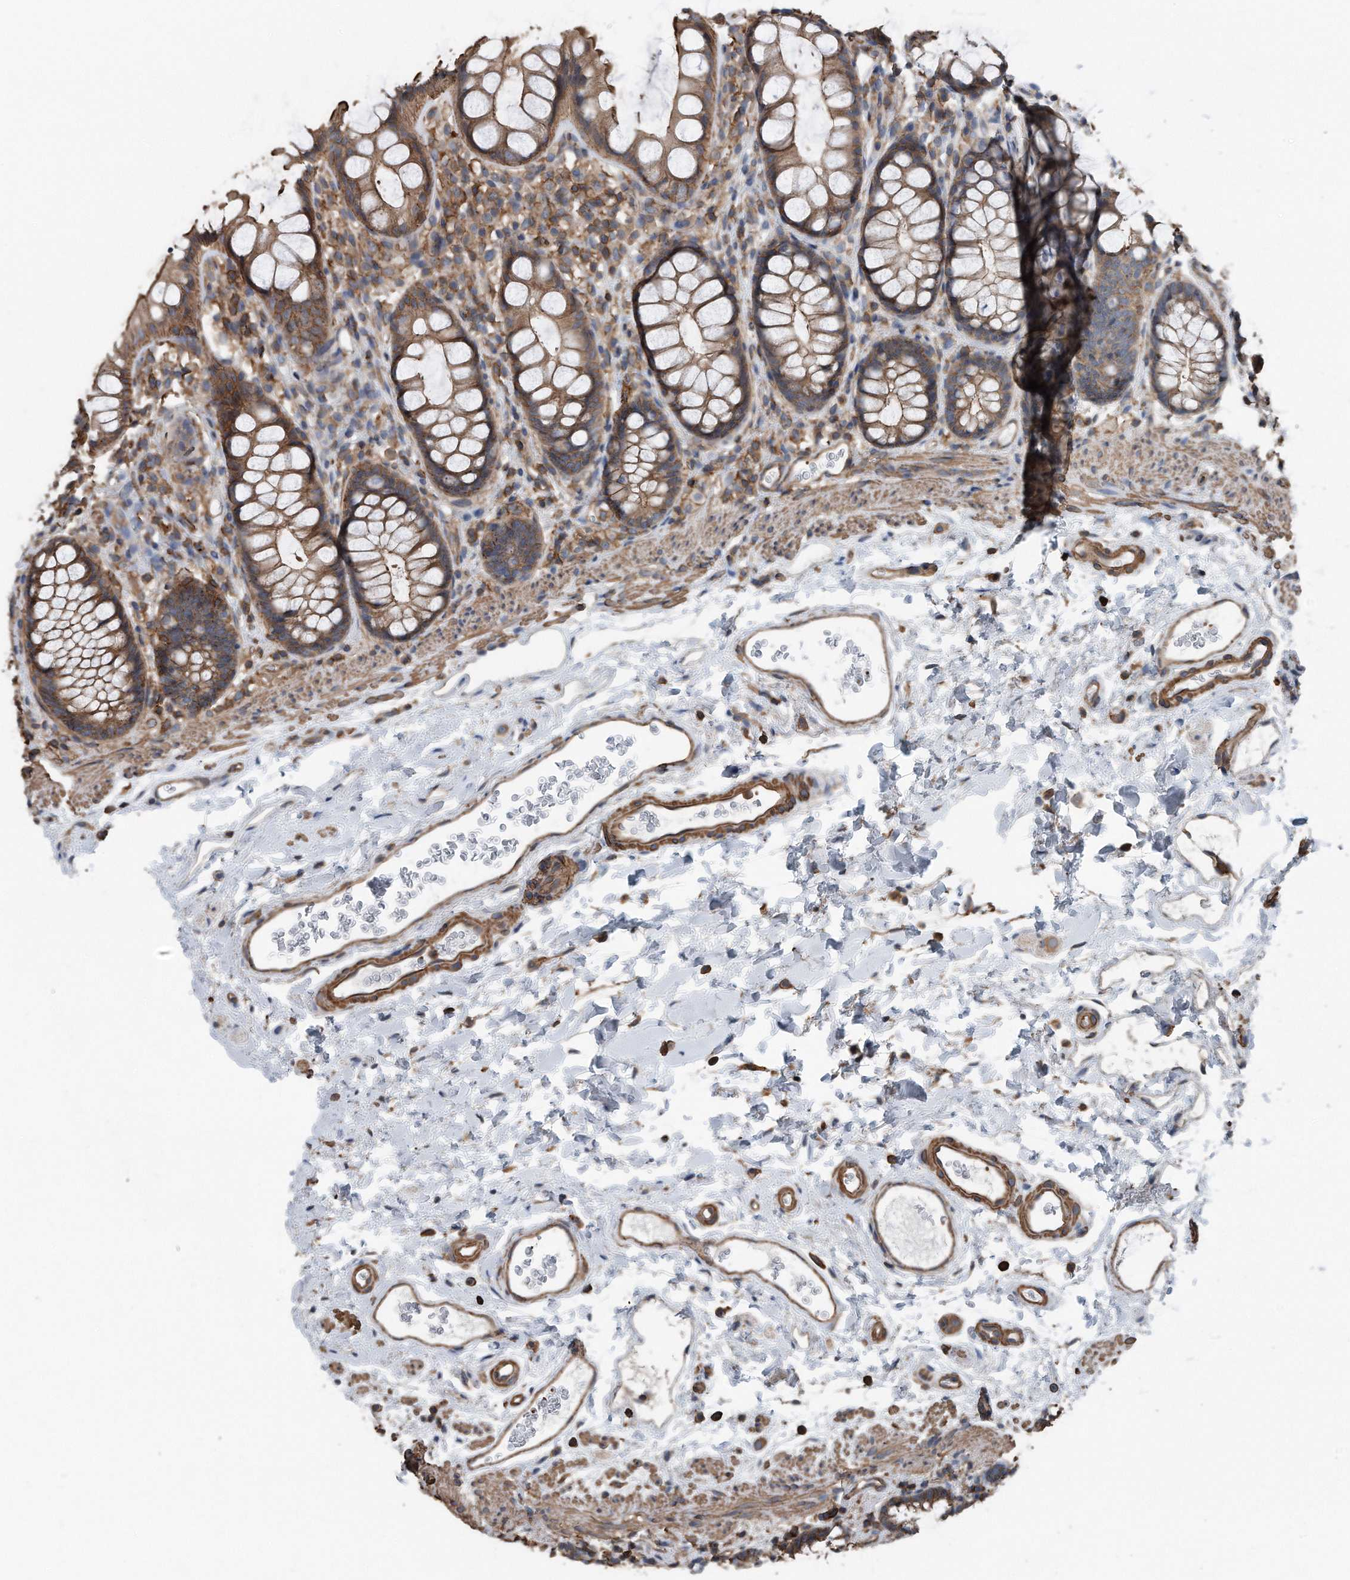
{"staining": {"intensity": "moderate", "quantity": ">75%", "location": "cytoplasmic/membranous"}, "tissue": "rectum", "cell_type": "Glandular cells", "image_type": "normal", "snomed": [{"axis": "morphology", "description": "Normal tissue, NOS"}, {"axis": "topography", "description": "Rectum"}], "caption": "A photomicrograph of rectum stained for a protein shows moderate cytoplasmic/membranous brown staining in glandular cells. The staining was performed using DAB (3,3'-diaminobenzidine) to visualize the protein expression in brown, while the nuclei were stained in blue with hematoxylin (Magnification: 20x).", "gene": "RSPO3", "patient": {"sex": "female", "age": 65}}